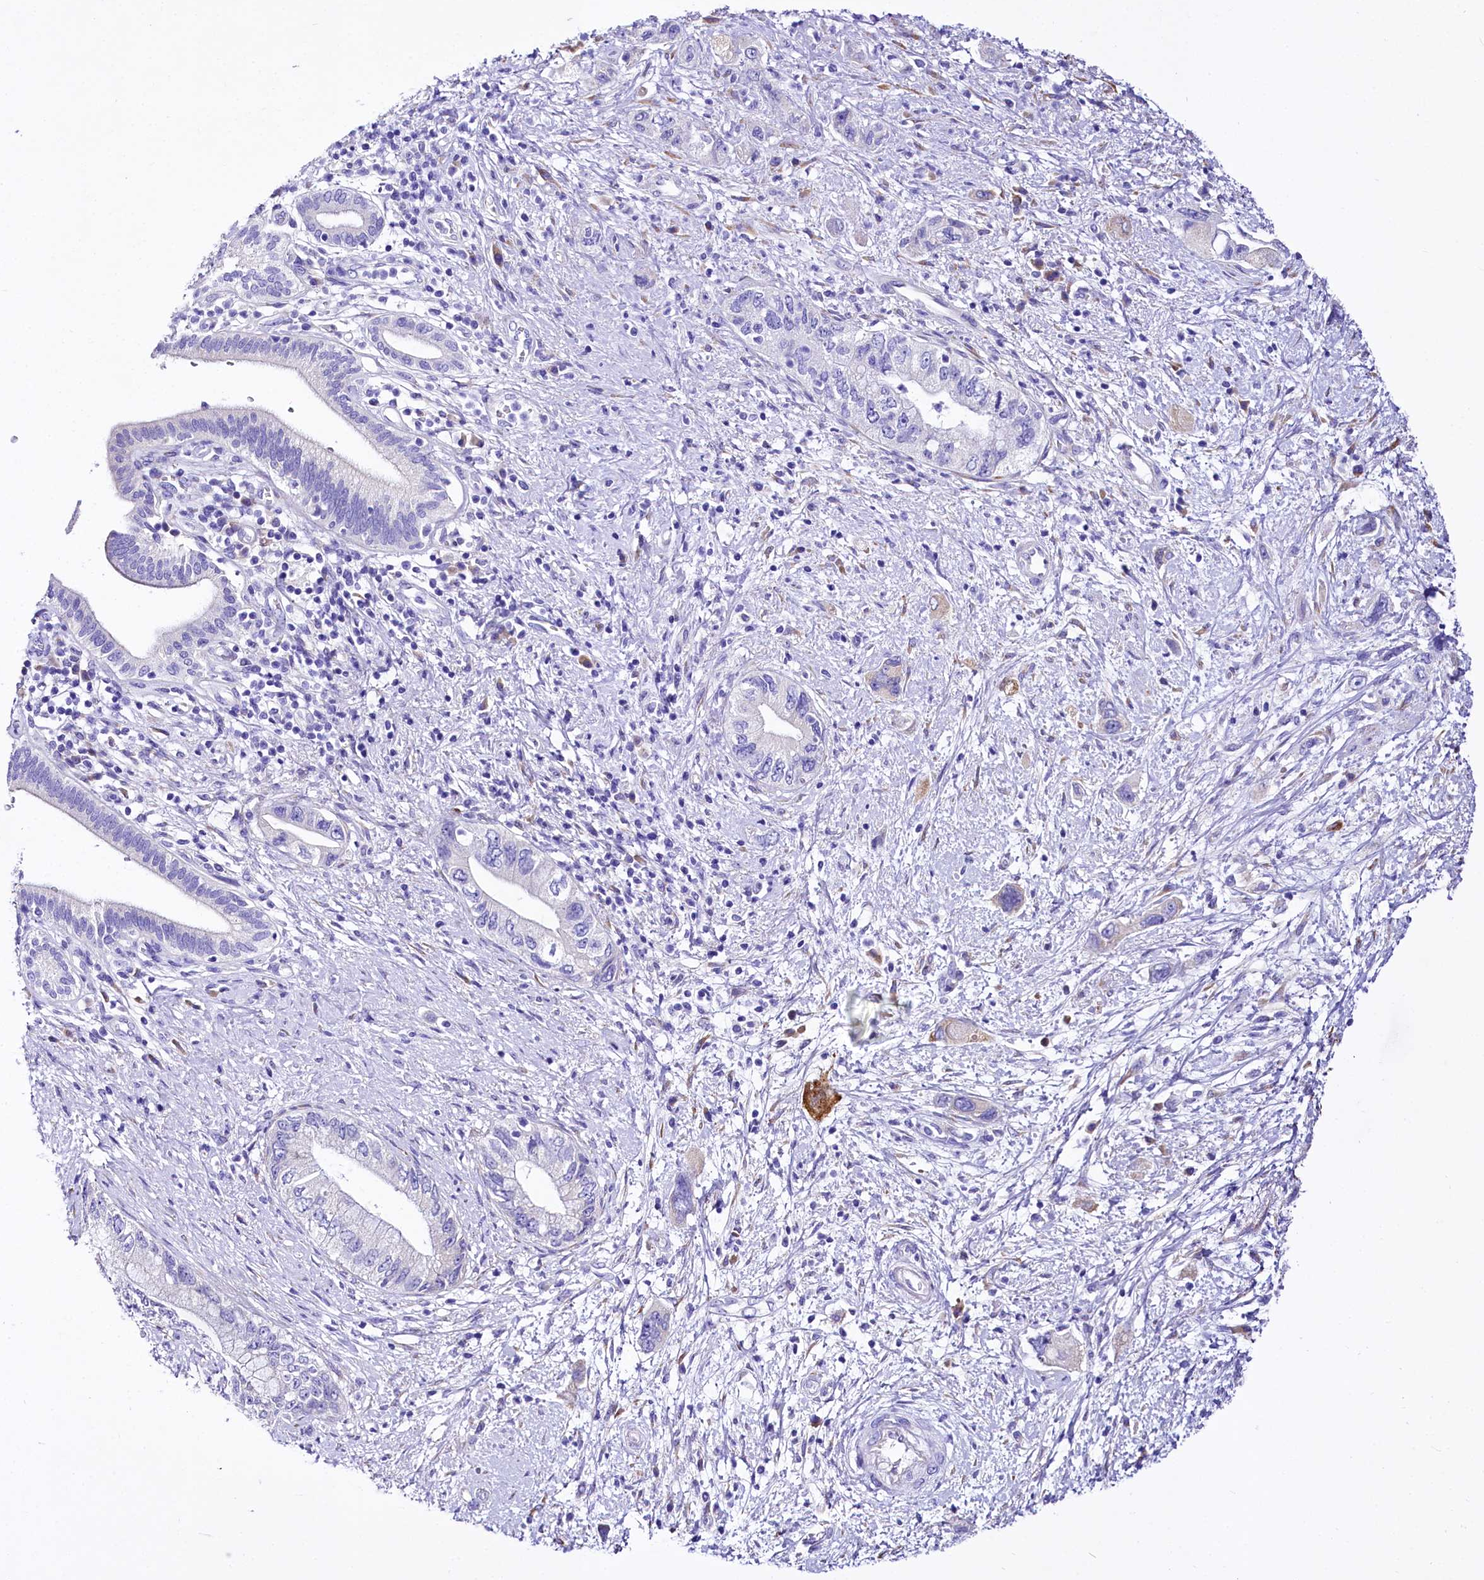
{"staining": {"intensity": "negative", "quantity": "none", "location": "none"}, "tissue": "pancreatic cancer", "cell_type": "Tumor cells", "image_type": "cancer", "snomed": [{"axis": "morphology", "description": "Adenocarcinoma, NOS"}, {"axis": "topography", "description": "Pancreas"}], "caption": "High power microscopy micrograph of an IHC photomicrograph of pancreatic adenocarcinoma, revealing no significant staining in tumor cells.", "gene": "A2ML1", "patient": {"sex": "female", "age": 73}}